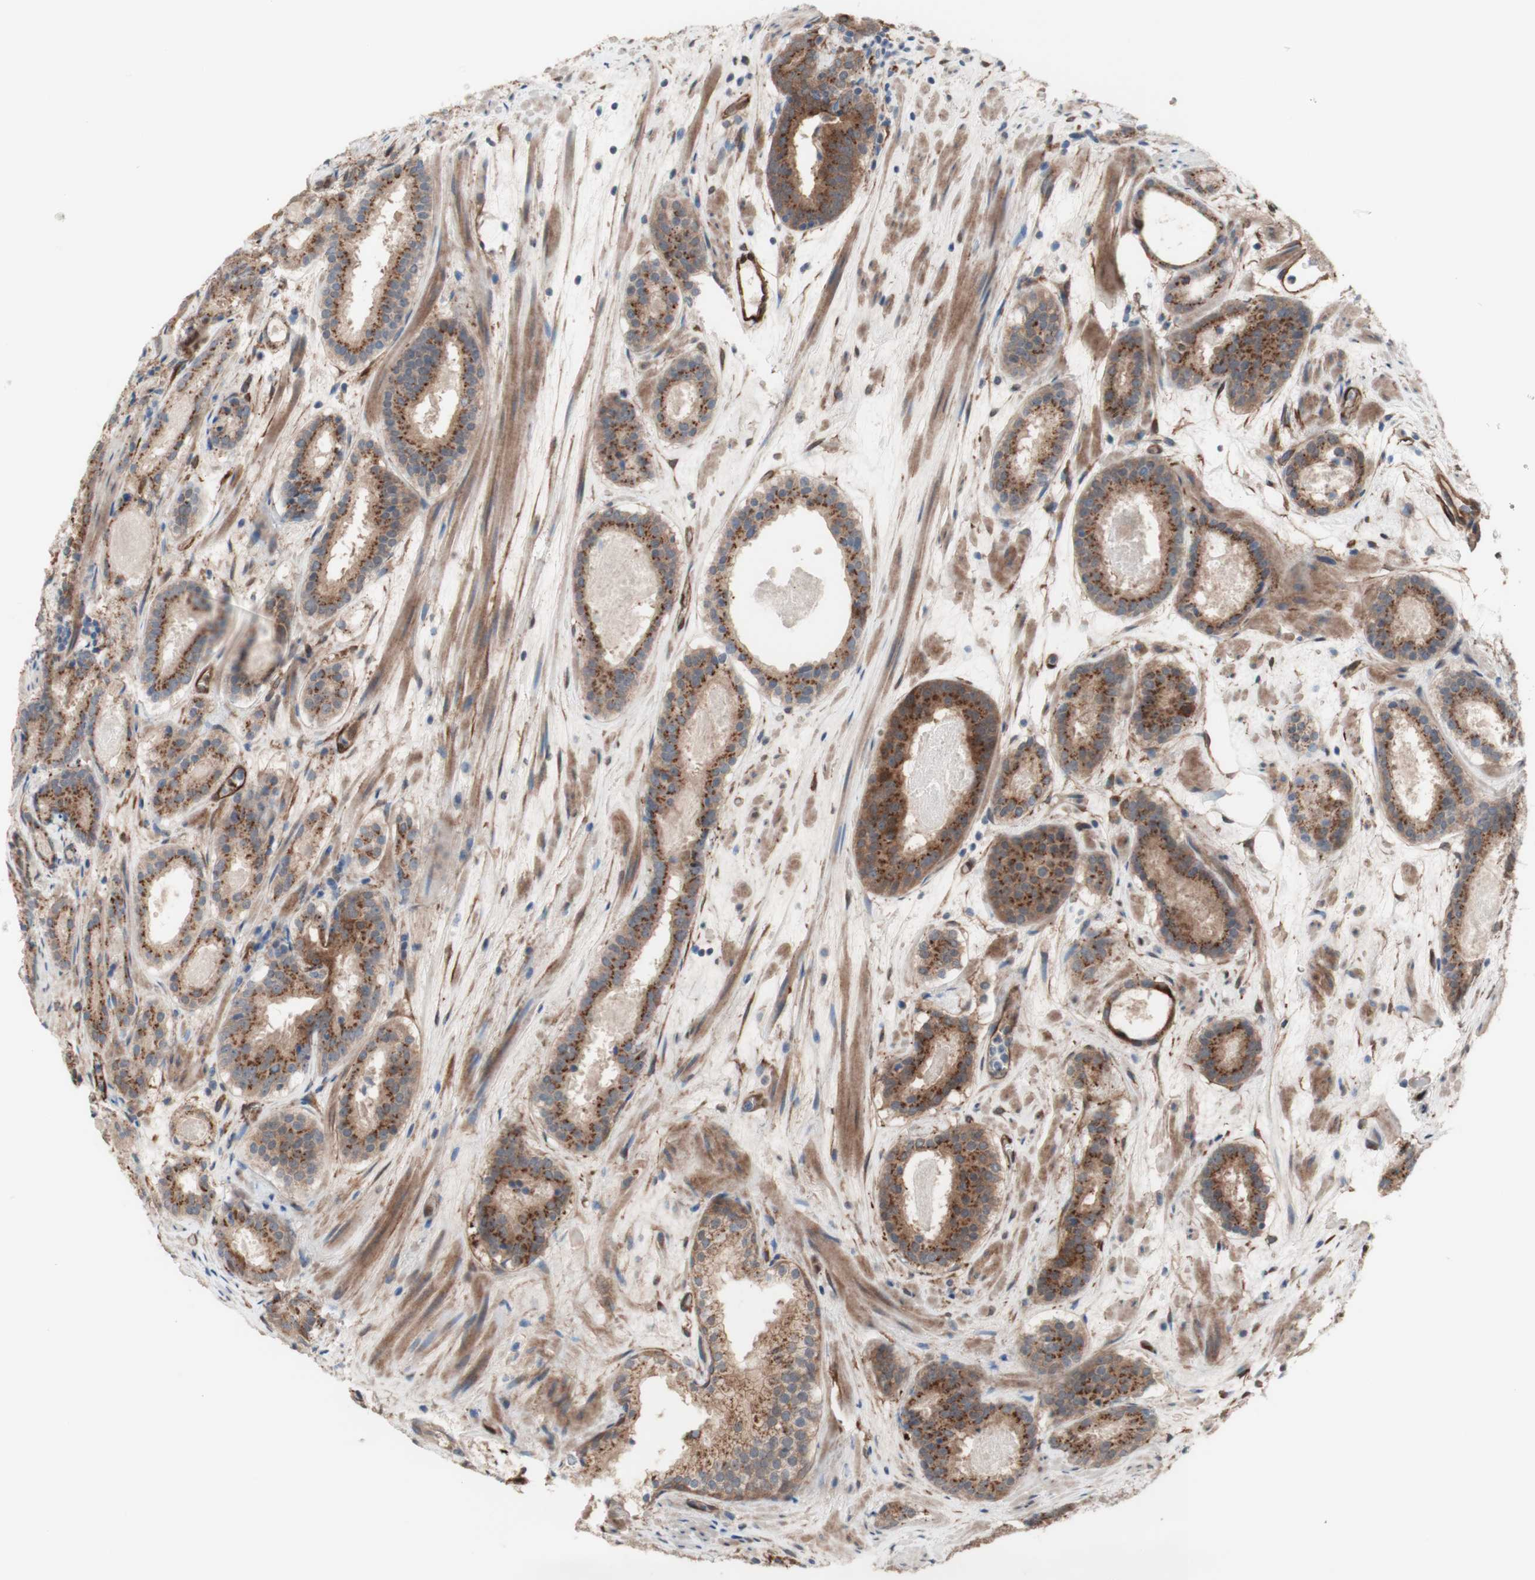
{"staining": {"intensity": "moderate", "quantity": ">75%", "location": "cytoplasmic/membranous"}, "tissue": "prostate cancer", "cell_type": "Tumor cells", "image_type": "cancer", "snomed": [{"axis": "morphology", "description": "Adenocarcinoma, Low grade"}, {"axis": "topography", "description": "Prostate"}], "caption": "A high-resolution histopathology image shows immunohistochemistry (IHC) staining of adenocarcinoma (low-grade) (prostate), which reveals moderate cytoplasmic/membranous positivity in about >75% of tumor cells. (IHC, brightfield microscopy, high magnification).", "gene": "CNN3", "patient": {"sex": "male", "age": 69}}